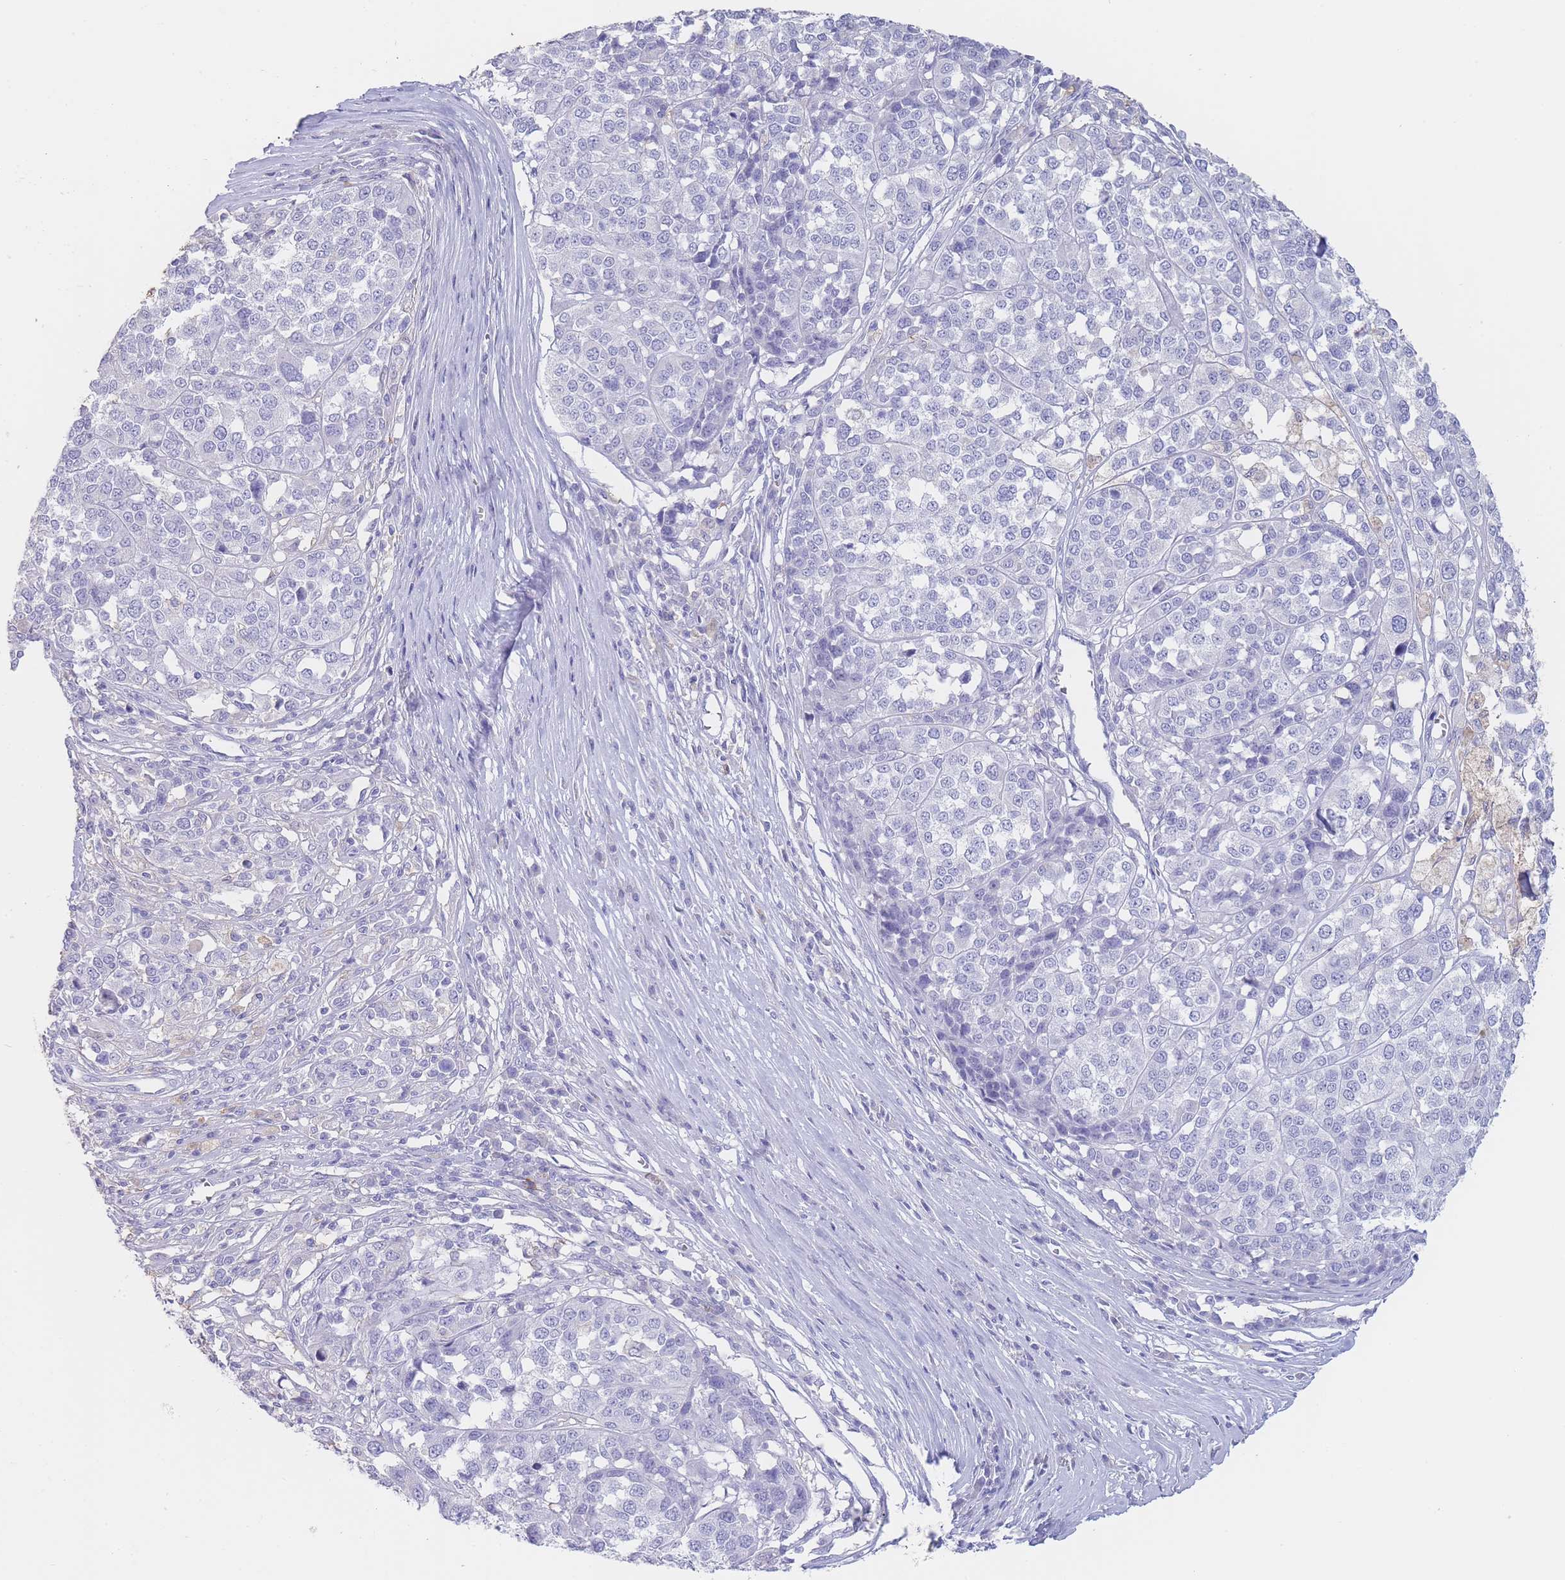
{"staining": {"intensity": "negative", "quantity": "none", "location": "none"}, "tissue": "melanoma", "cell_type": "Tumor cells", "image_type": "cancer", "snomed": [{"axis": "morphology", "description": "Malignant melanoma, Metastatic site"}, {"axis": "topography", "description": "Lymph node"}], "caption": "Histopathology image shows no significant protein staining in tumor cells of melanoma.", "gene": "CD37", "patient": {"sex": "male", "age": 44}}